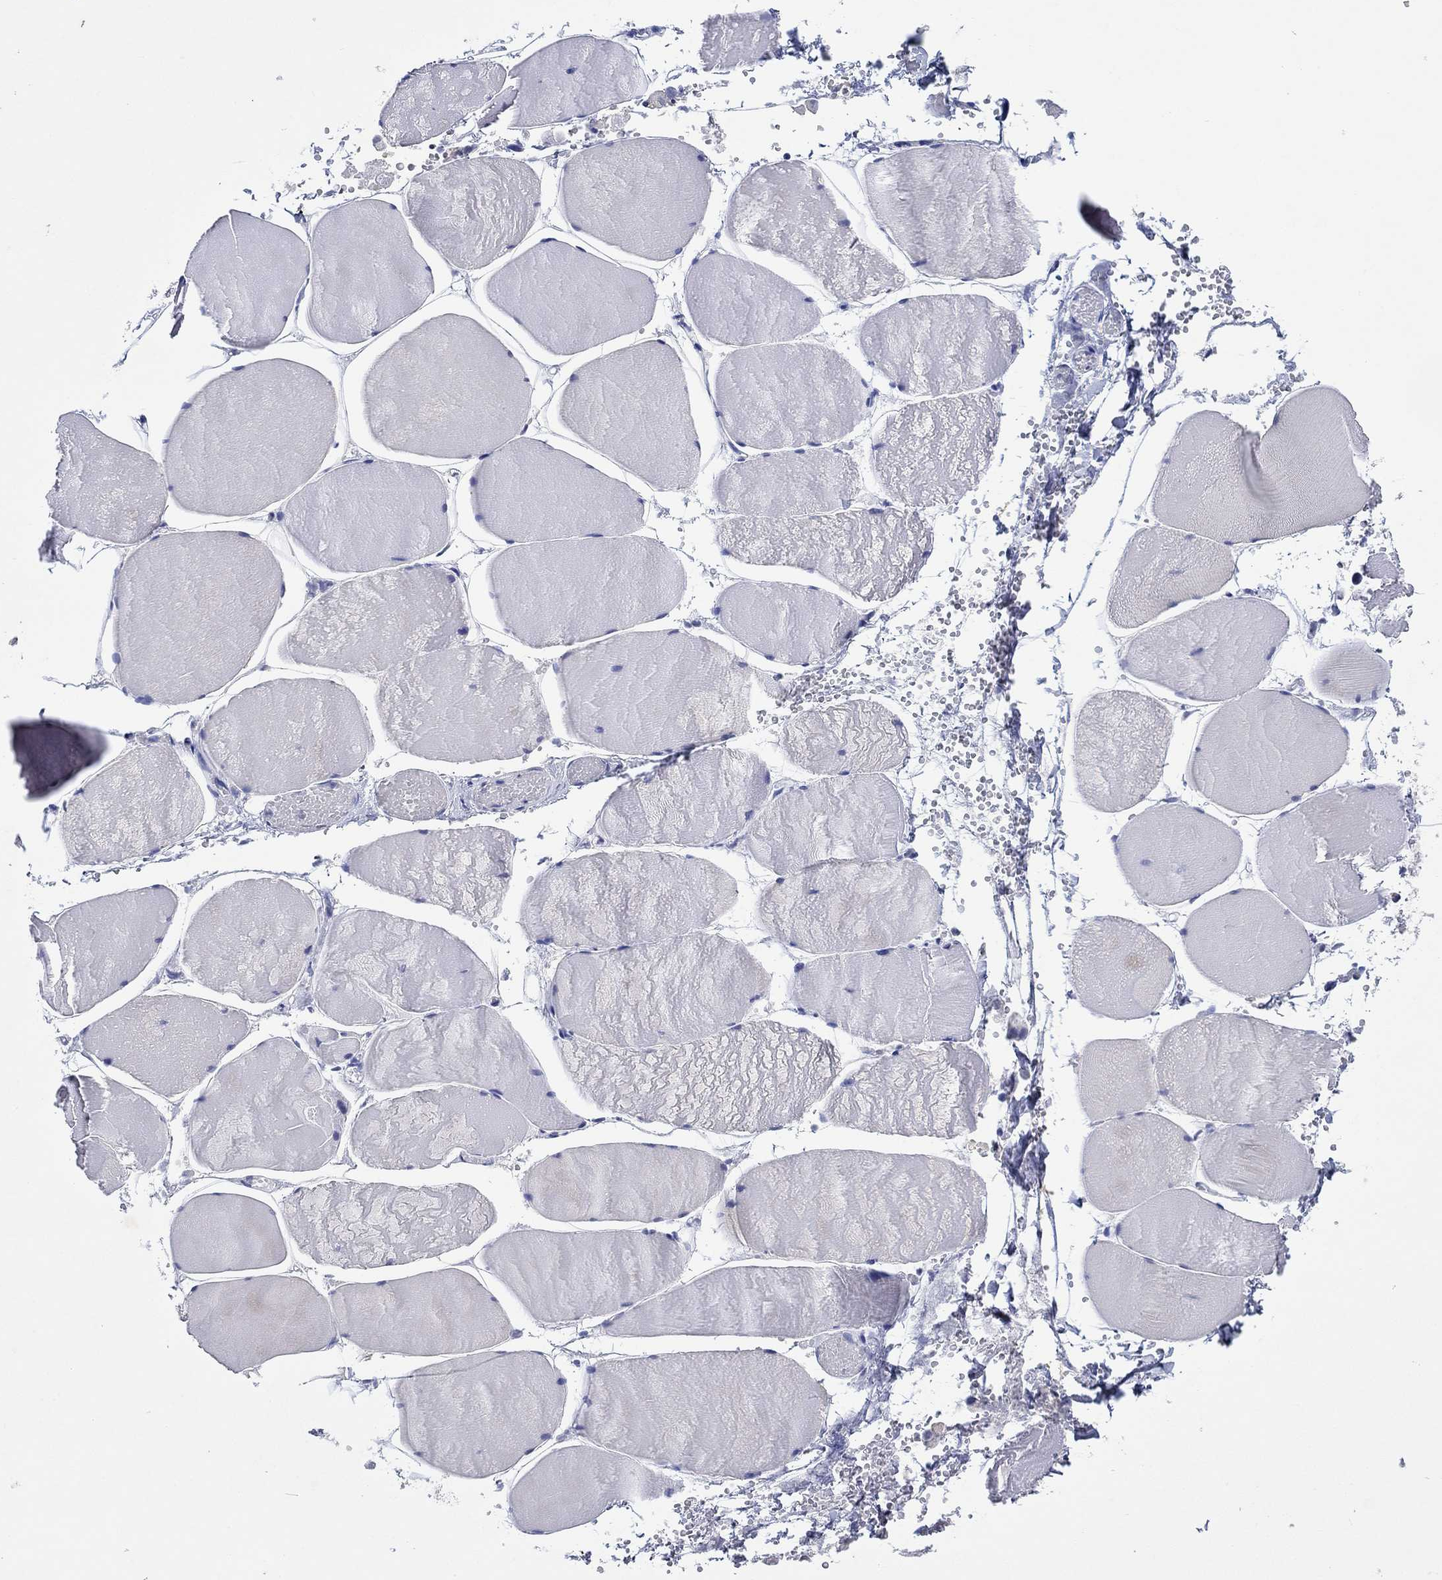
{"staining": {"intensity": "negative", "quantity": "none", "location": "none"}, "tissue": "skeletal muscle", "cell_type": "Myocytes", "image_type": "normal", "snomed": [{"axis": "morphology", "description": "Normal tissue, NOS"}, {"axis": "morphology", "description": "Malignant melanoma, Metastatic site"}, {"axis": "topography", "description": "Skeletal muscle"}], "caption": "An immunohistochemistry micrograph of normal skeletal muscle is shown. There is no staining in myocytes of skeletal muscle. The staining is performed using DAB brown chromogen with nuclei counter-stained in using hematoxylin.", "gene": "HDC", "patient": {"sex": "male", "age": 50}}